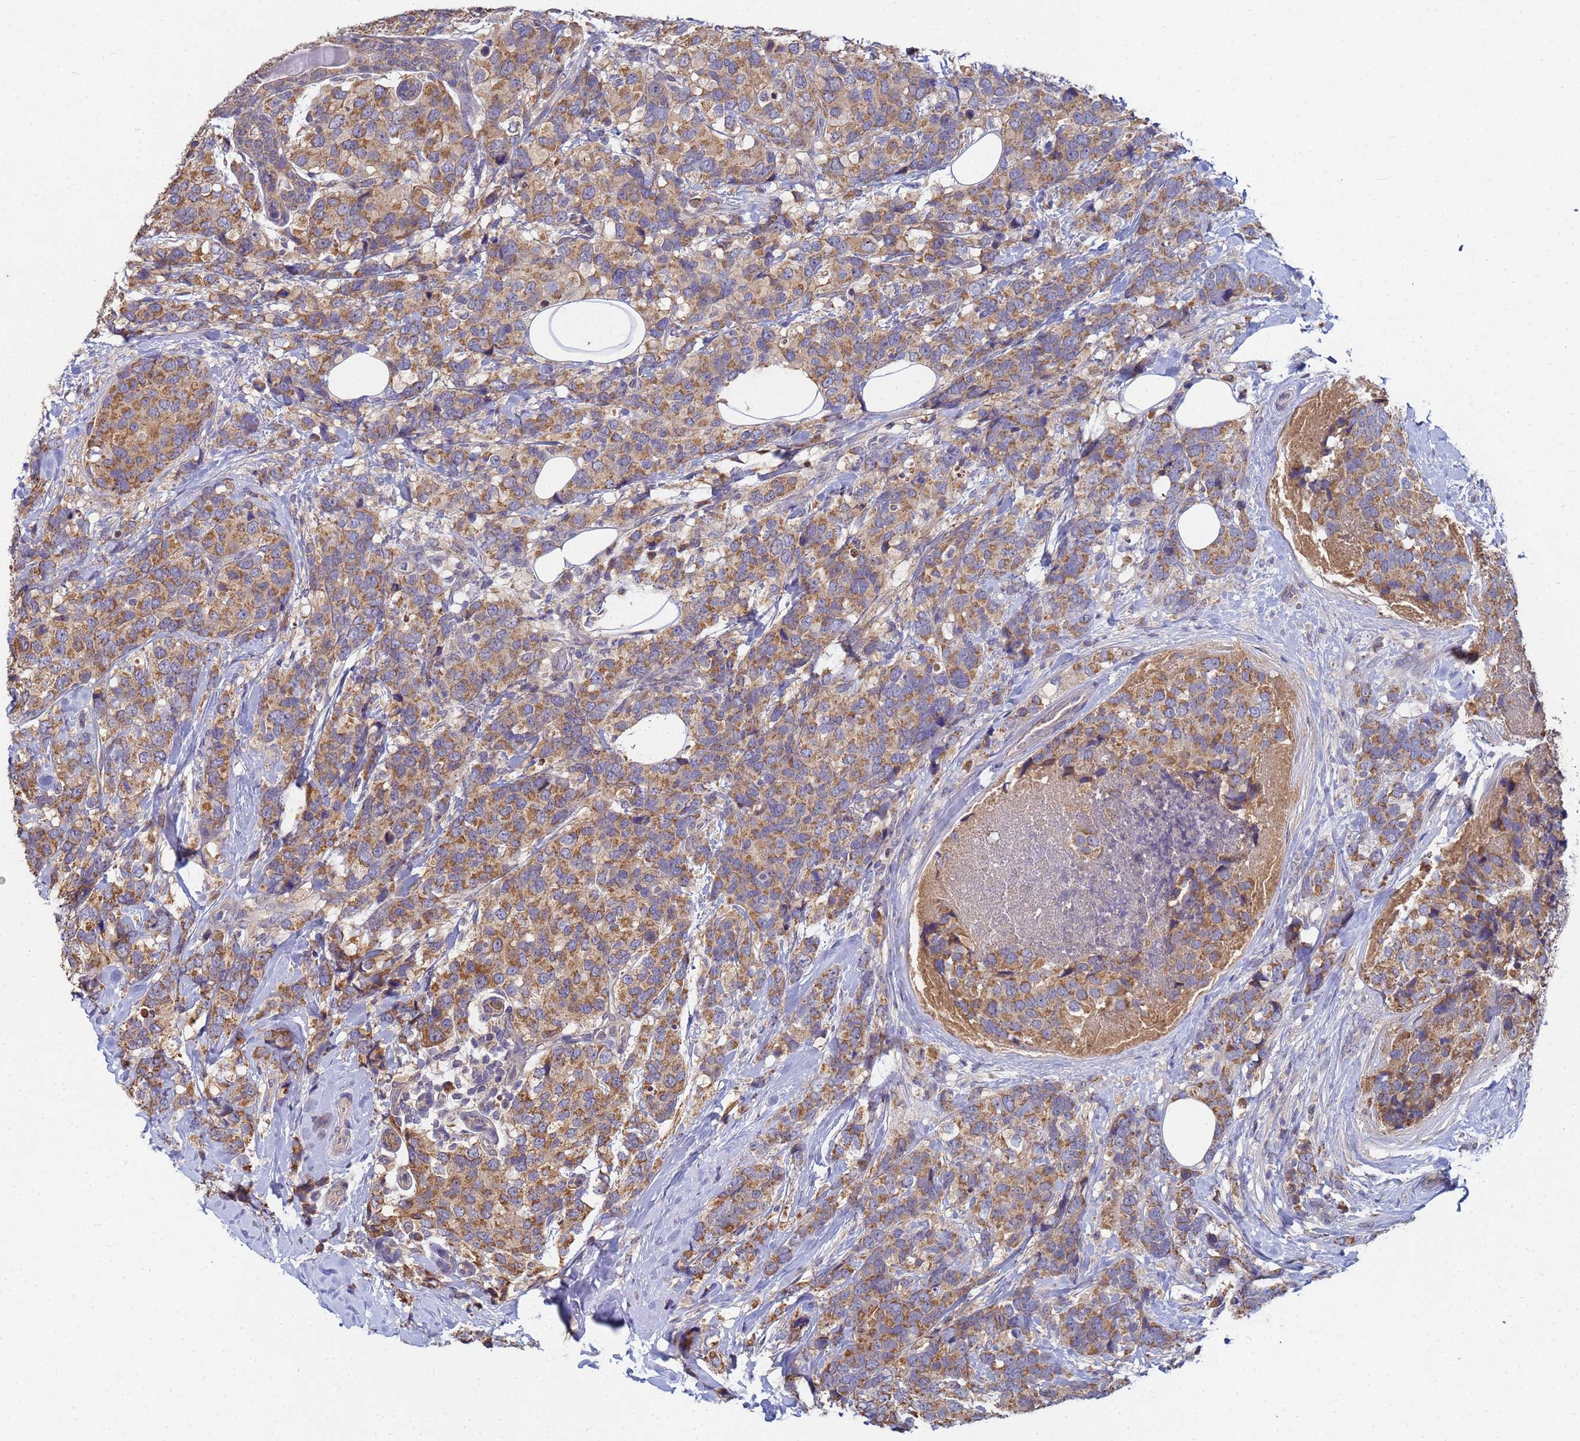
{"staining": {"intensity": "moderate", "quantity": ">75%", "location": "cytoplasmic/membranous"}, "tissue": "breast cancer", "cell_type": "Tumor cells", "image_type": "cancer", "snomed": [{"axis": "morphology", "description": "Lobular carcinoma"}, {"axis": "topography", "description": "Breast"}], "caption": "Approximately >75% of tumor cells in human breast cancer (lobular carcinoma) display moderate cytoplasmic/membranous protein staining as visualized by brown immunohistochemical staining.", "gene": "C5orf34", "patient": {"sex": "female", "age": 59}}